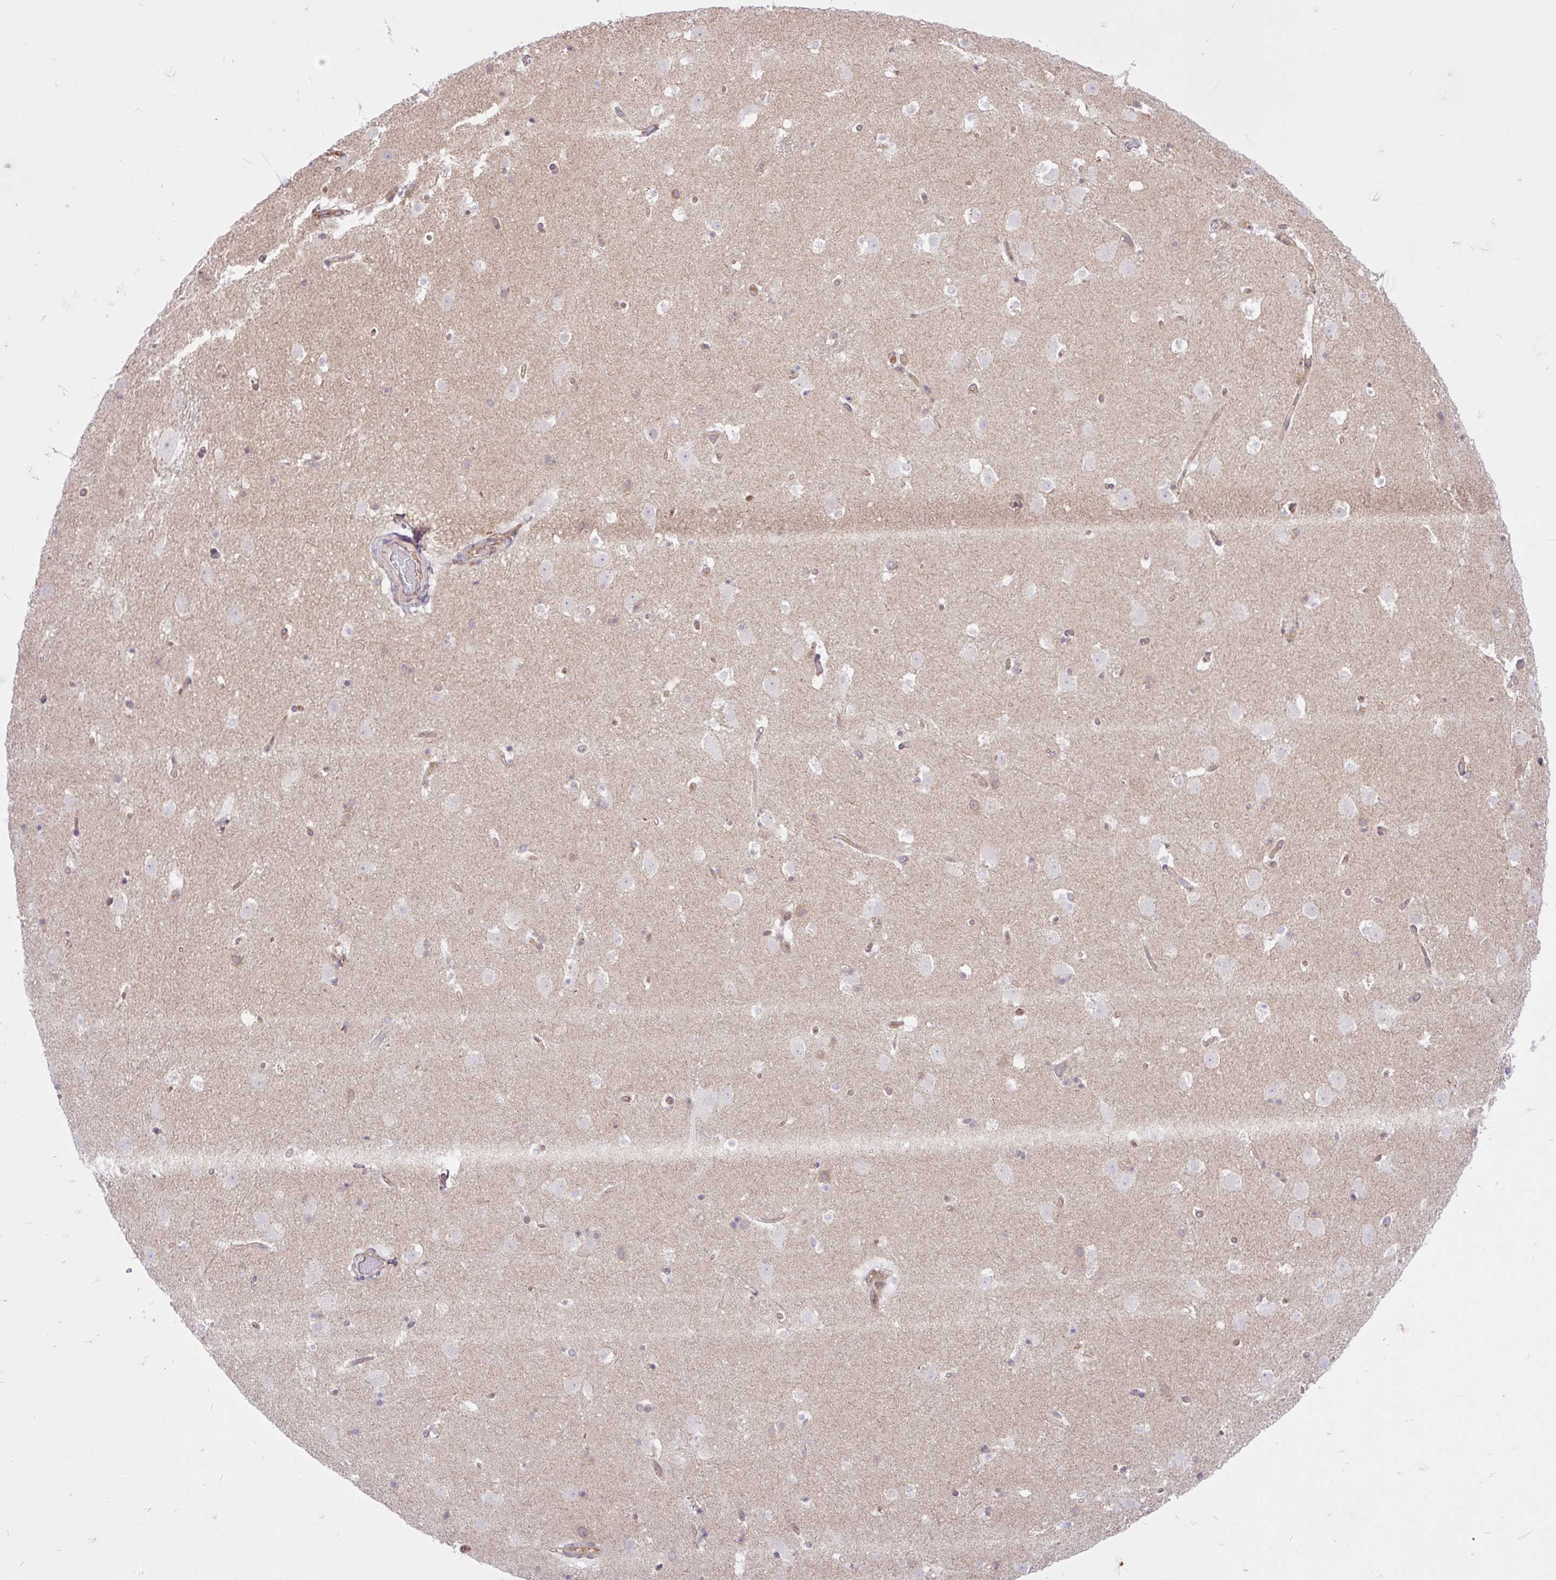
{"staining": {"intensity": "negative", "quantity": "none", "location": "none"}, "tissue": "caudate", "cell_type": "Glial cells", "image_type": "normal", "snomed": [{"axis": "morphology", "description": "Normal tissue, NOS"}, {"axis": "topography", "description": "Lateral ventricle wall"}], "caption": "A micrograph of human caudate is negative for staining in glial cells. (Immunohistochemistry, brightfield microscopy, high magnification).", "gene": "TRIM17", "patient": {"sex": "male", "age": 37}}